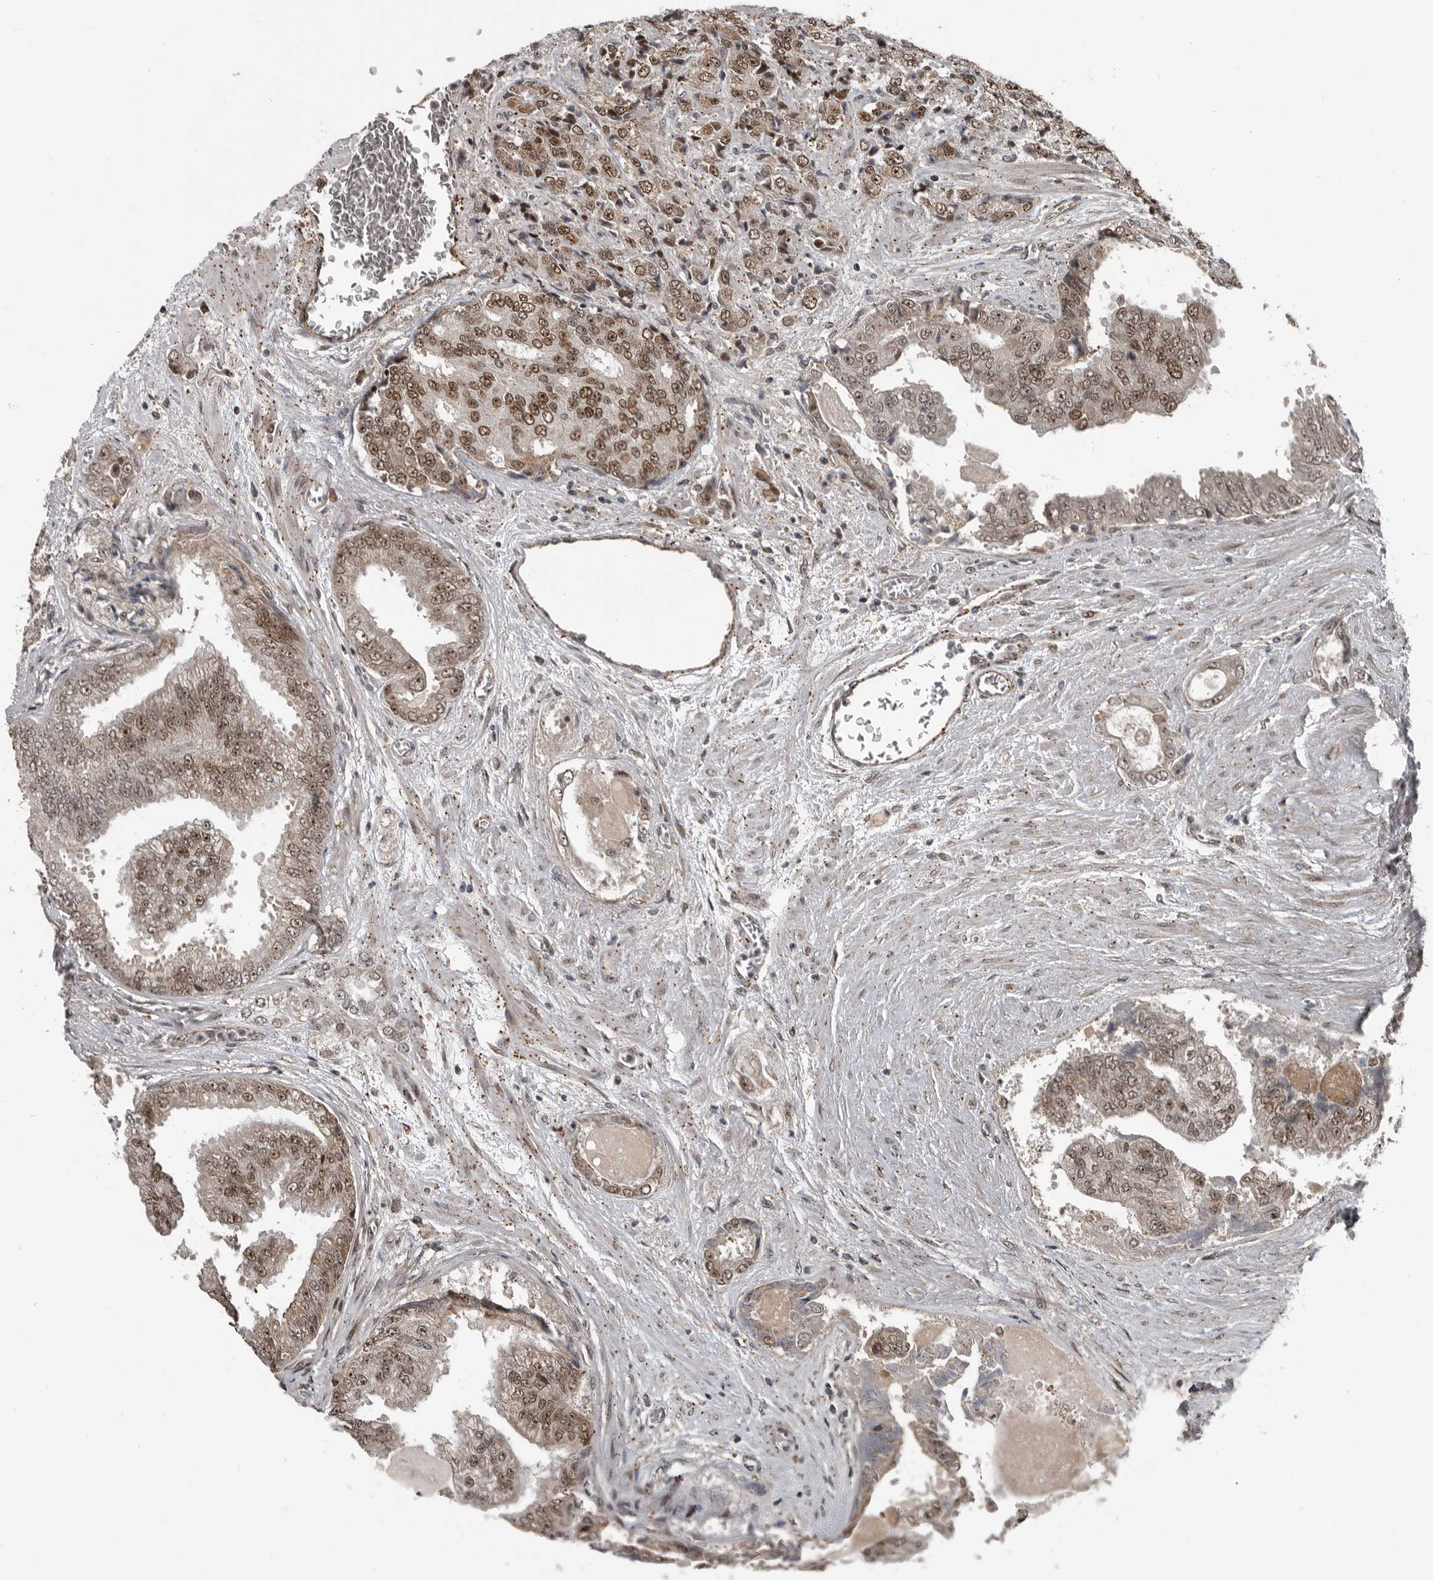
{"staining": {"intensity": "moderate", "quantity": ">75%", "location": "nuclear"}, "tissue": "prostate cancer", "cell_type": "Tumor cells", "image_type": "cancer", "snomed": [{"axis": "morphology", "description": "Adenocarcinoma, High grade"}, {"axis": "topography", "description": "Prostate"}], "caption": "Brown immunohistochemical staining in prostate cancer (high-grade adenocarcinoma) shows moderate nuclear positivity in approximately >75% of tumor cells.", "gene": "CHD1L", "patient": {"sex": "male", "age": 58}}